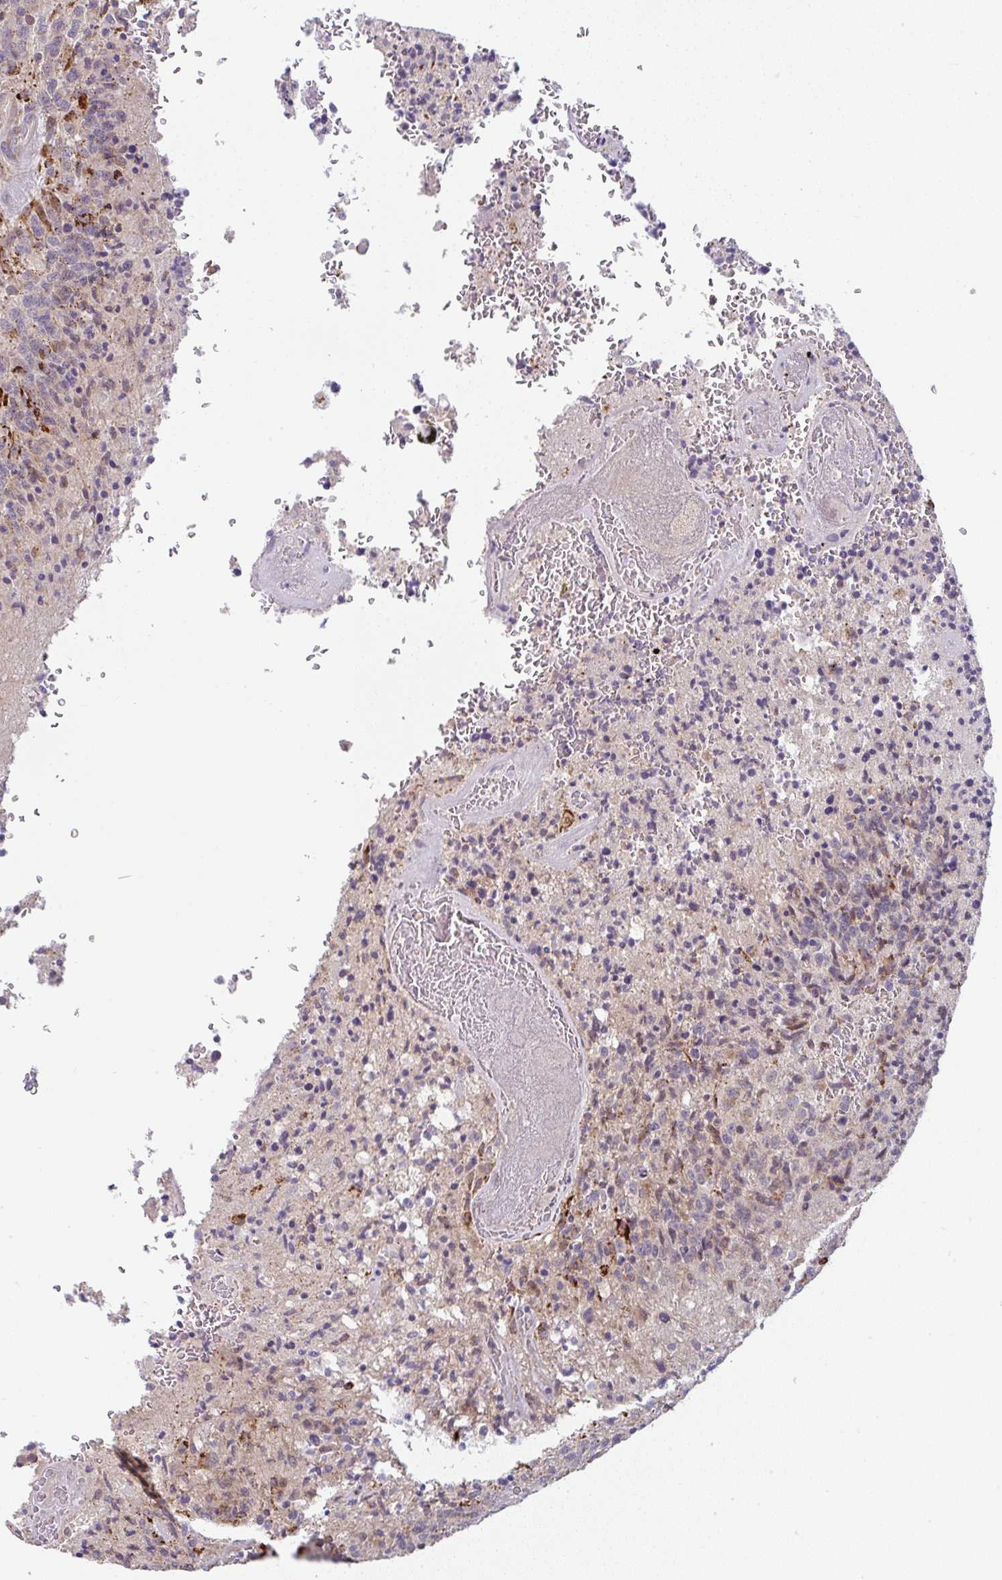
{"staining": {"intensity": "weak", "quantity": "25%-75%", "location": "cytoplasmic/membranous"}, "tissue": "glioma", "cell_type": "Tumor cells", "image_type": "cancer", "snomed": [{"axis": "morphology", "description": "Glioma, malignant, High grade"}, {"axis": "topography", "description": "Brain"}], "caption": "This is a histology image of immunohistochemistry (IHC) staining of glioma, which shows weak positivity in the cytoplasmic/membranous of tumor cells.", "gene": "MOB1A", "patient": {"sex": "male", "age": 36}}